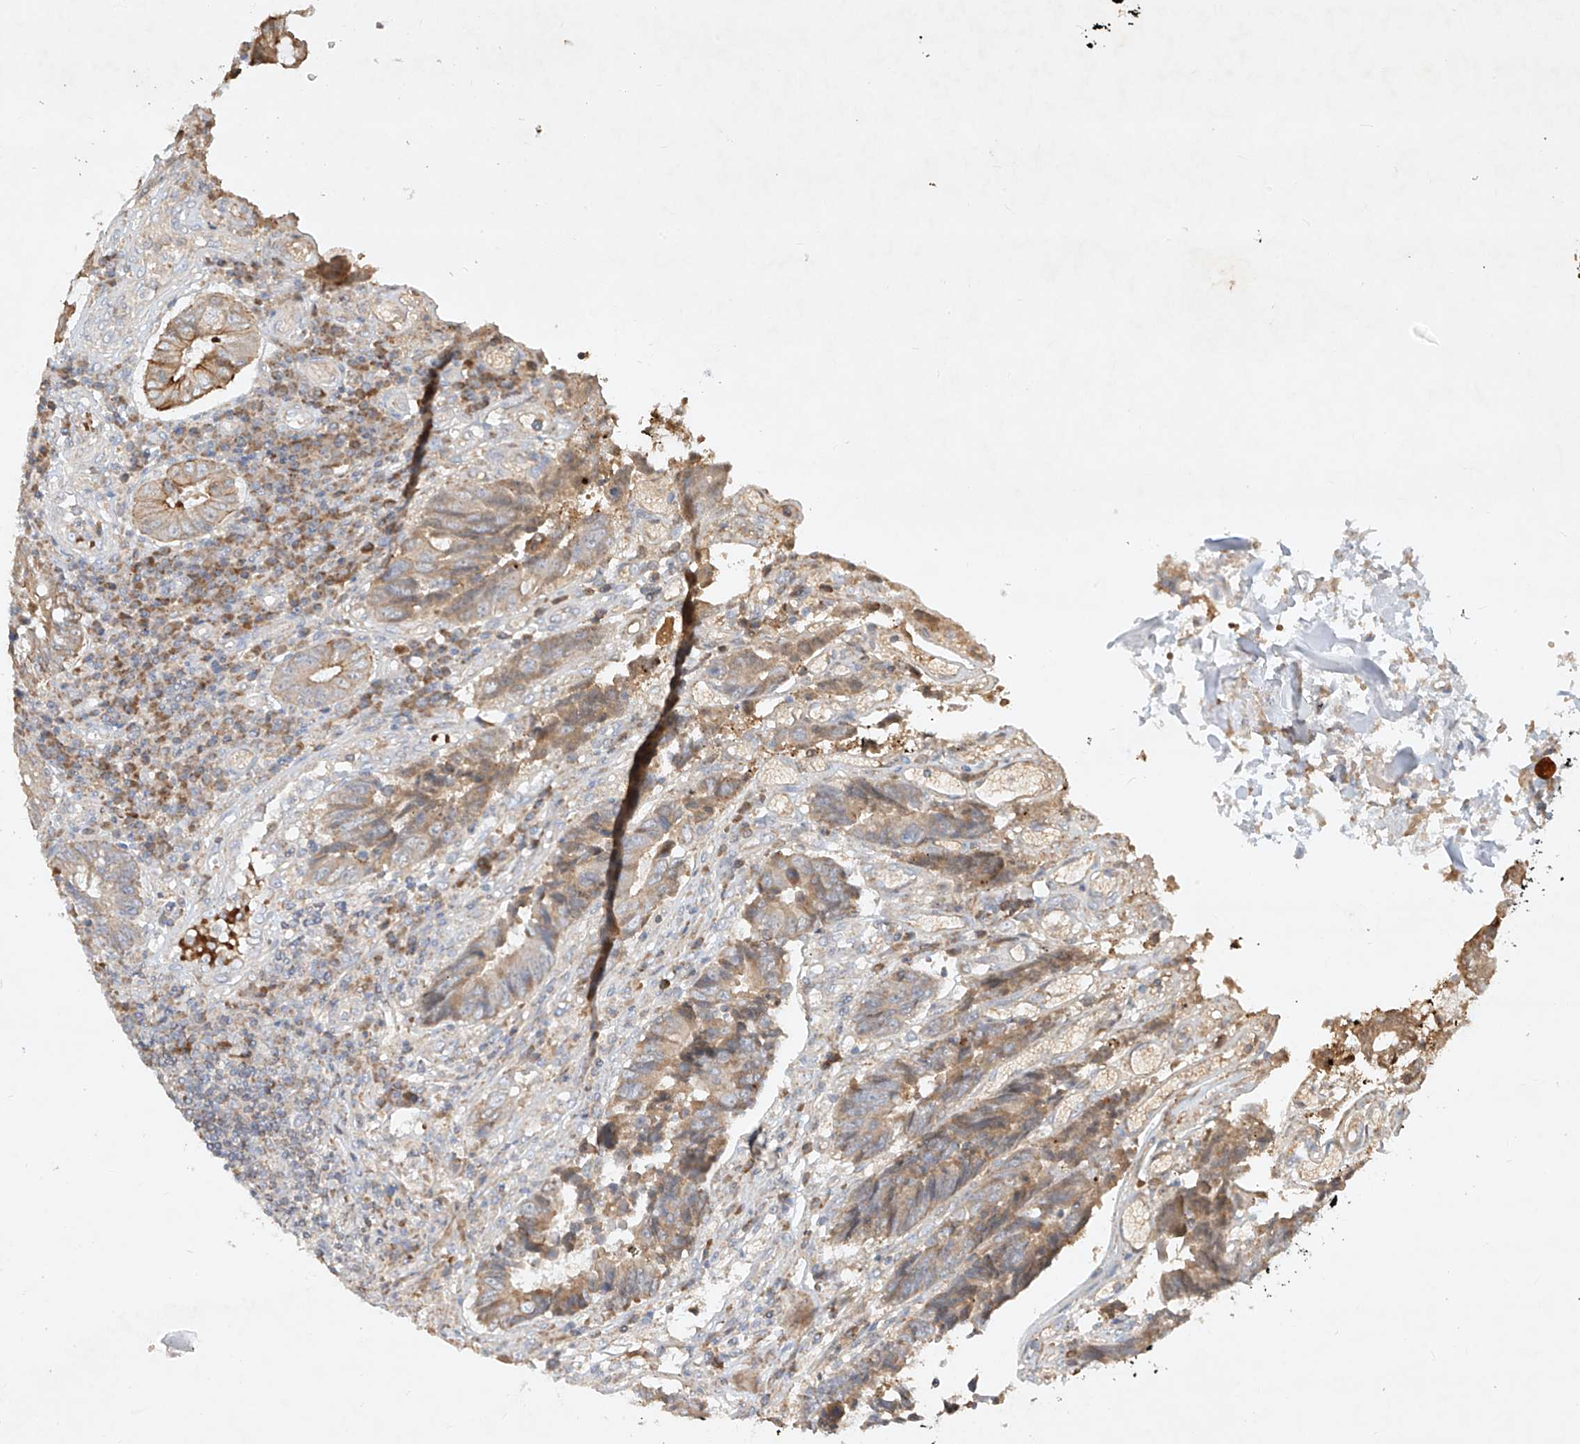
{"staining": {"intensity": "weak", "quantity": ">75%", "location": "cytoplasmic/membranous"}, "tissue": "colorectal cancer", "cell_type": "Tumor cells", "image_type": "cancer", "snomed": [{"axis": "morphology", "description": "Adenocarcinoma, NOS"}, {"axis": "topography", "description": "Rectum"}], "caption": "Colorectal cancer stained with immunohistochemistry (IHC) reveals weak cytoplasmic/membranous expression in about >75% of tumor cells.", "gene": "KPNA7", "patient": {"sex": "male", "age": 84}}